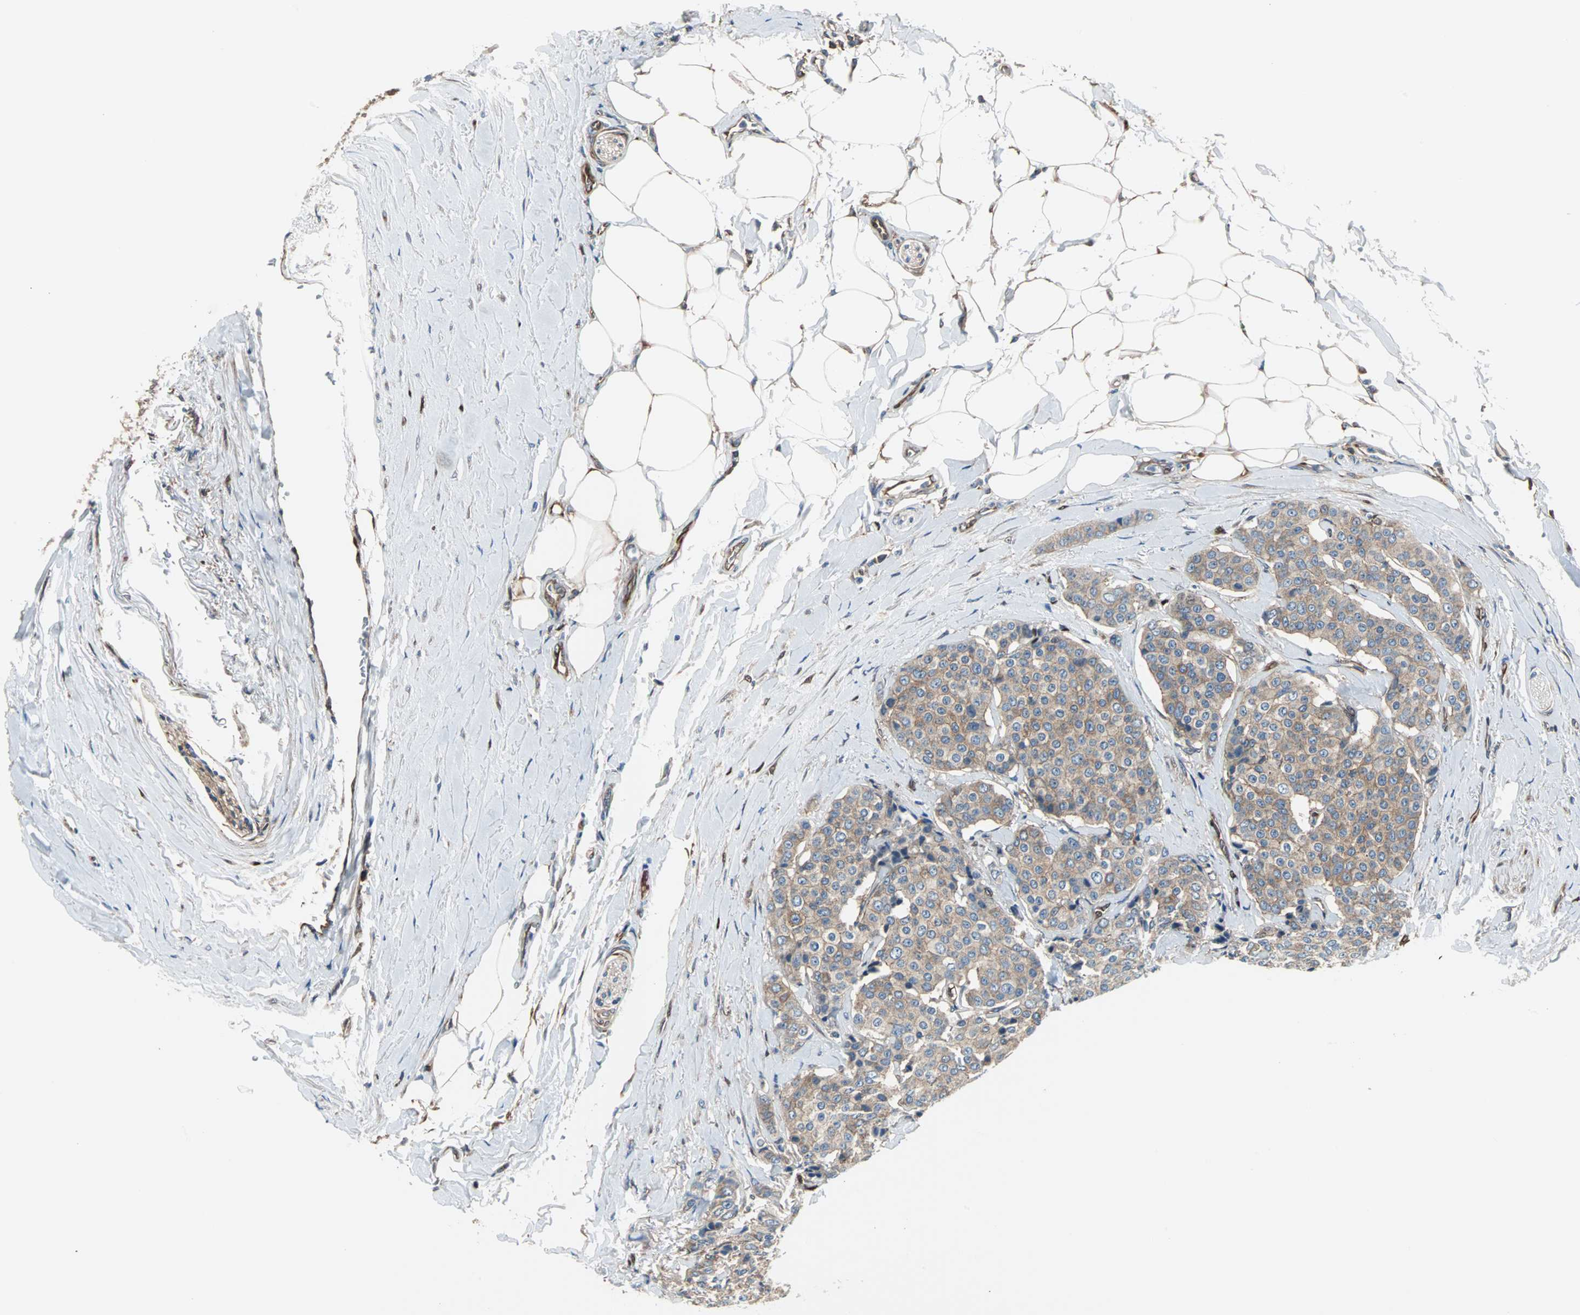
{"staining": {"intensity": "moderate", "quantity": ">75%", "location": "cytoplasmic/membranous"}, "tissue": "carcinoid", "cell_type": "Tumor cells", "image_type": "cancer", "snomed": [{"axis": "morphology", "description": "Carcinoid, malignant, NOS"}, {"axis": "topography", "description": "Colon"}], "caption": "High-magnification brightfield microscopy of carcinoid stained with DAB (brown) and counterstained with hematoxylin (blue). tumor cells exhibit moderate cytoplasmic/membranous expression is present in about>75% of cells.", "gene": "RELA", "patient": {"sex": "female", "age": 61}}